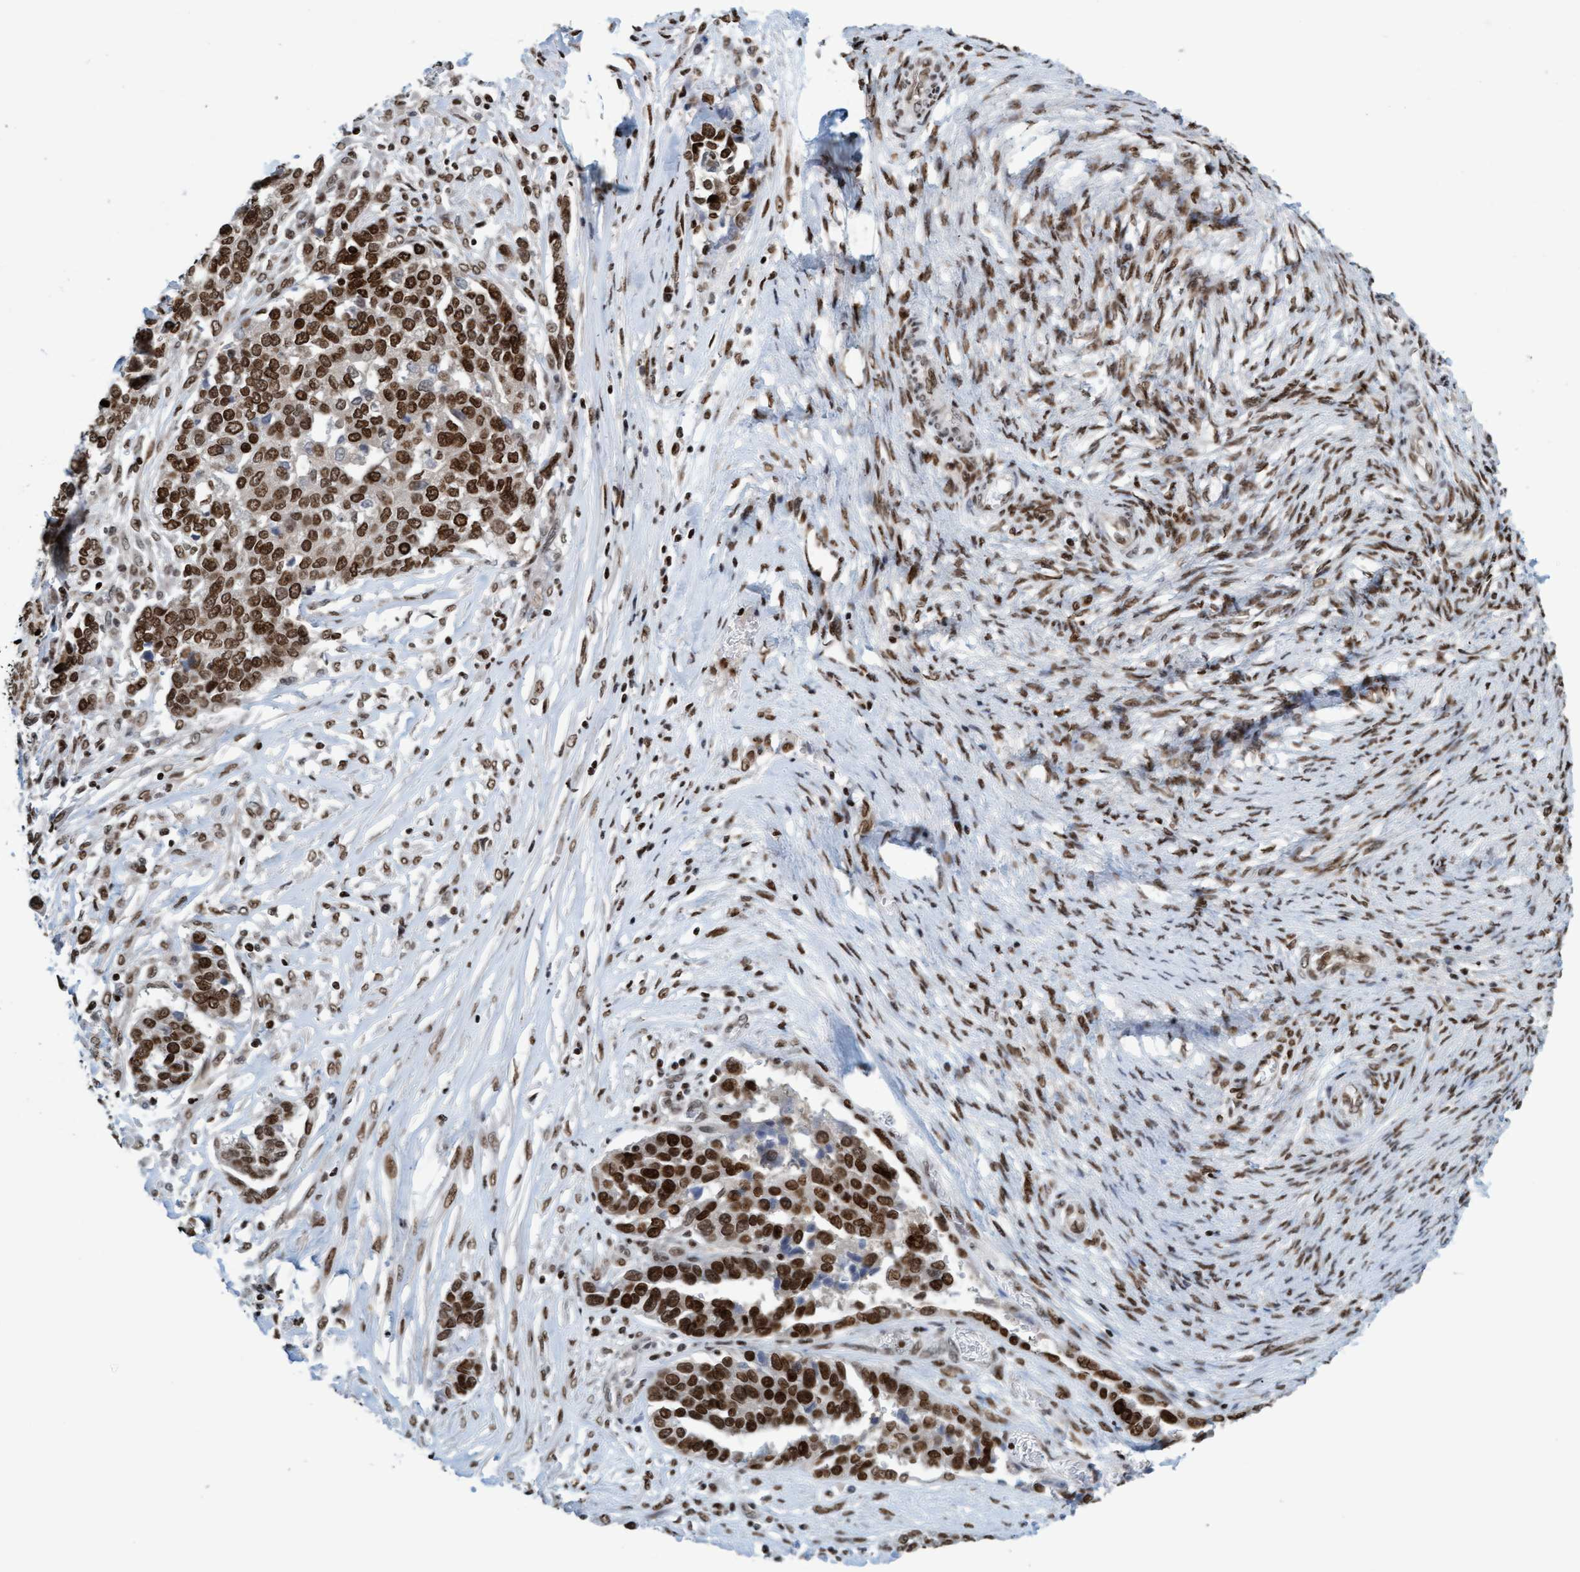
{"staining": {"intensity": "strong", "quantity": ">75%", "location": "nuclear"}, "tissue": "ovarian cancer", "cell_type": "Tumor cells", "image_type": "cancer", "snomed": [{"axis": "morphology", "description": "Cystadenocarcinoma, serous, NOS"}, {"axis": "topography", "description": "Ovary"}], "caption": "Immunohistochemical staining of human serous cystadenocarcinoma (ovarian) shows strong nuclear protein staining in about >75% of tumor cells.", "gene": "GLRX2", "patient": {"sex": "female", "age": 44}}